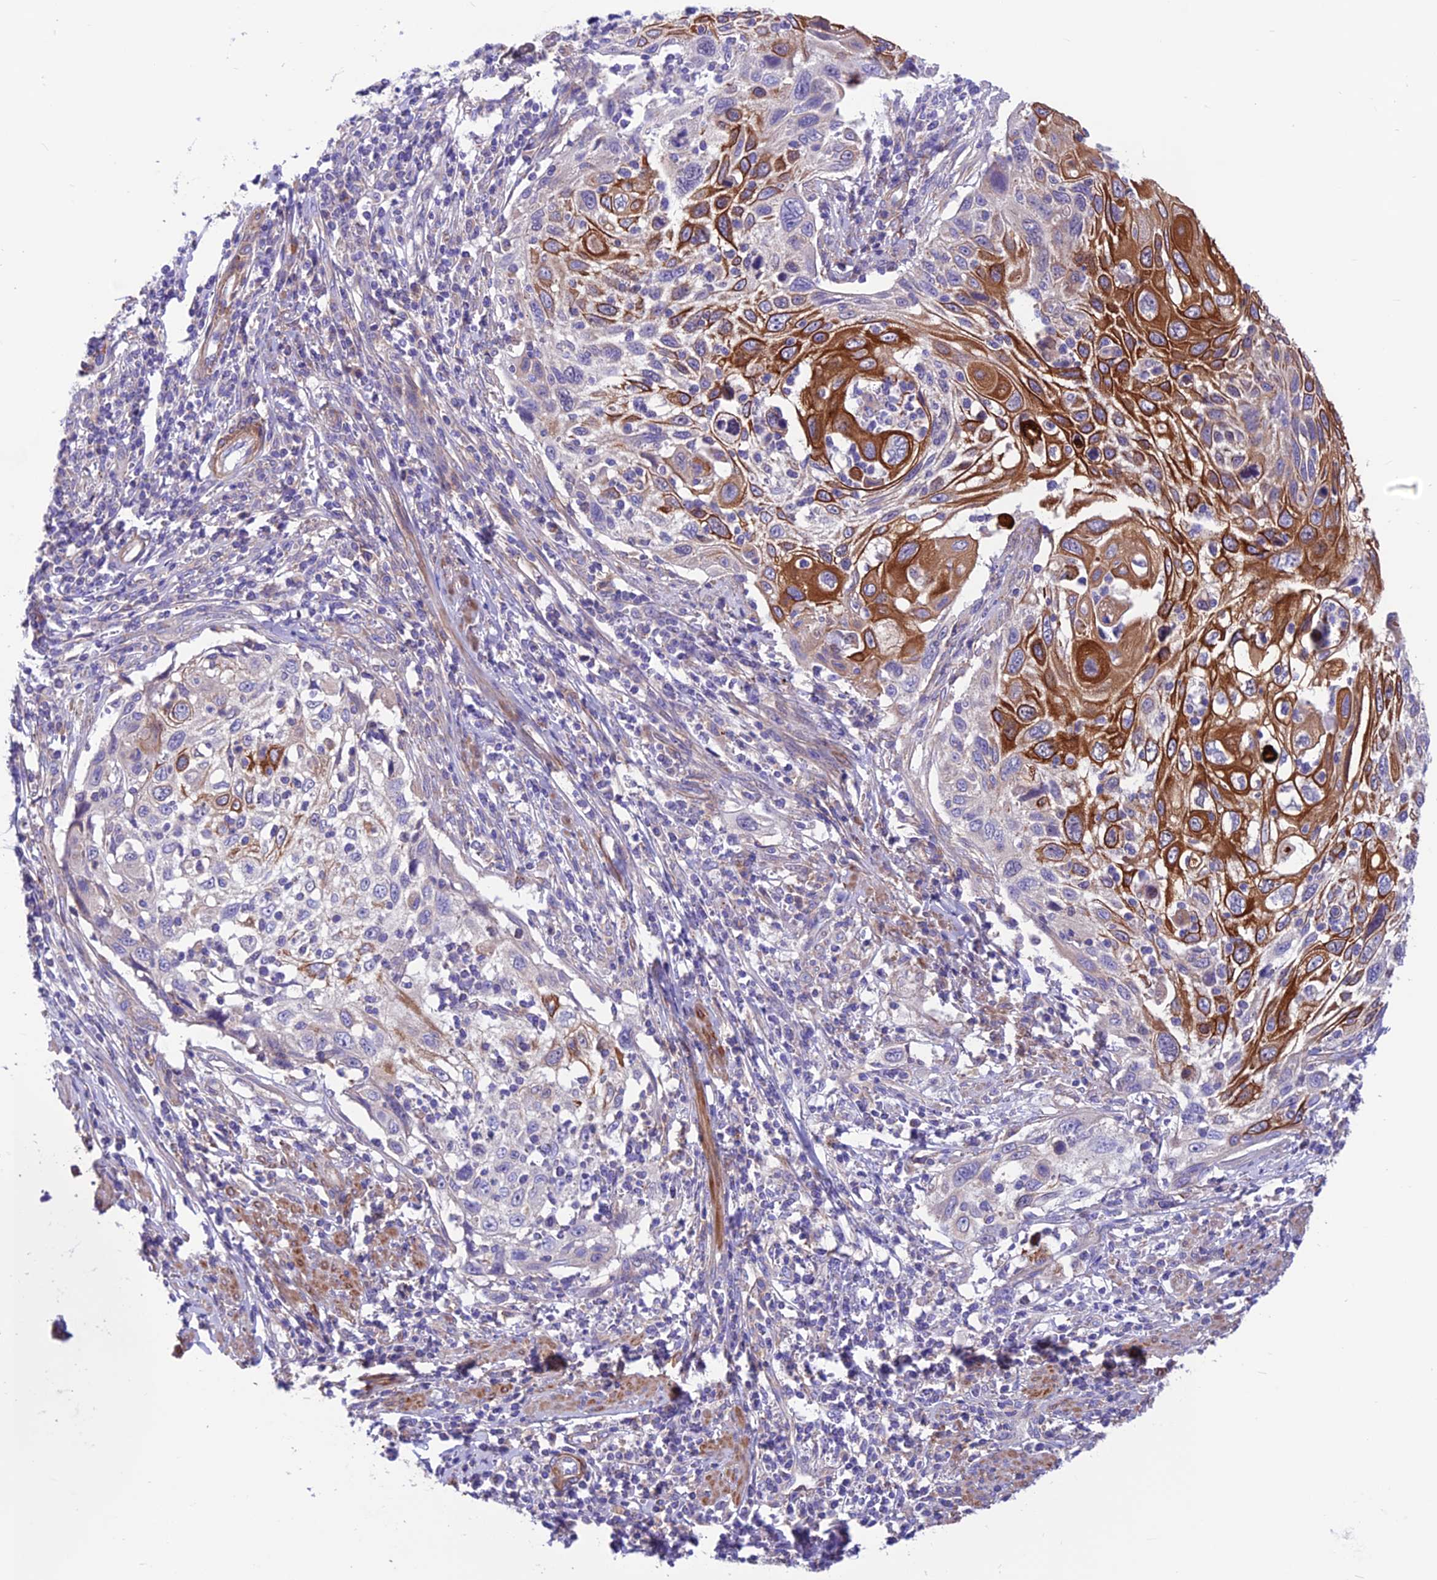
{"staining": {"intensity": "strong", "quantity": "<25%", "location": "cytoplasmic/membranous"}, "tissue": "cervical cancer", "cell_type": "Tumor cells", "image_type": "cancer", "snomed": [{"axis": "morphology", "description": "Squamous cell carcinoma, NOS"}, {"axis": "topography", "description": "Cervix"}], "caption": "An immunohistochemistry image of neoplastic tissue is shown. Protein staining in brown labels strong cytoplasmic/membranous positivity in cervical cancer (squamous cell carcinoma) within tumor cells.", "gene": "VPS16", "patient": {"sex": "female", "age": 70}}